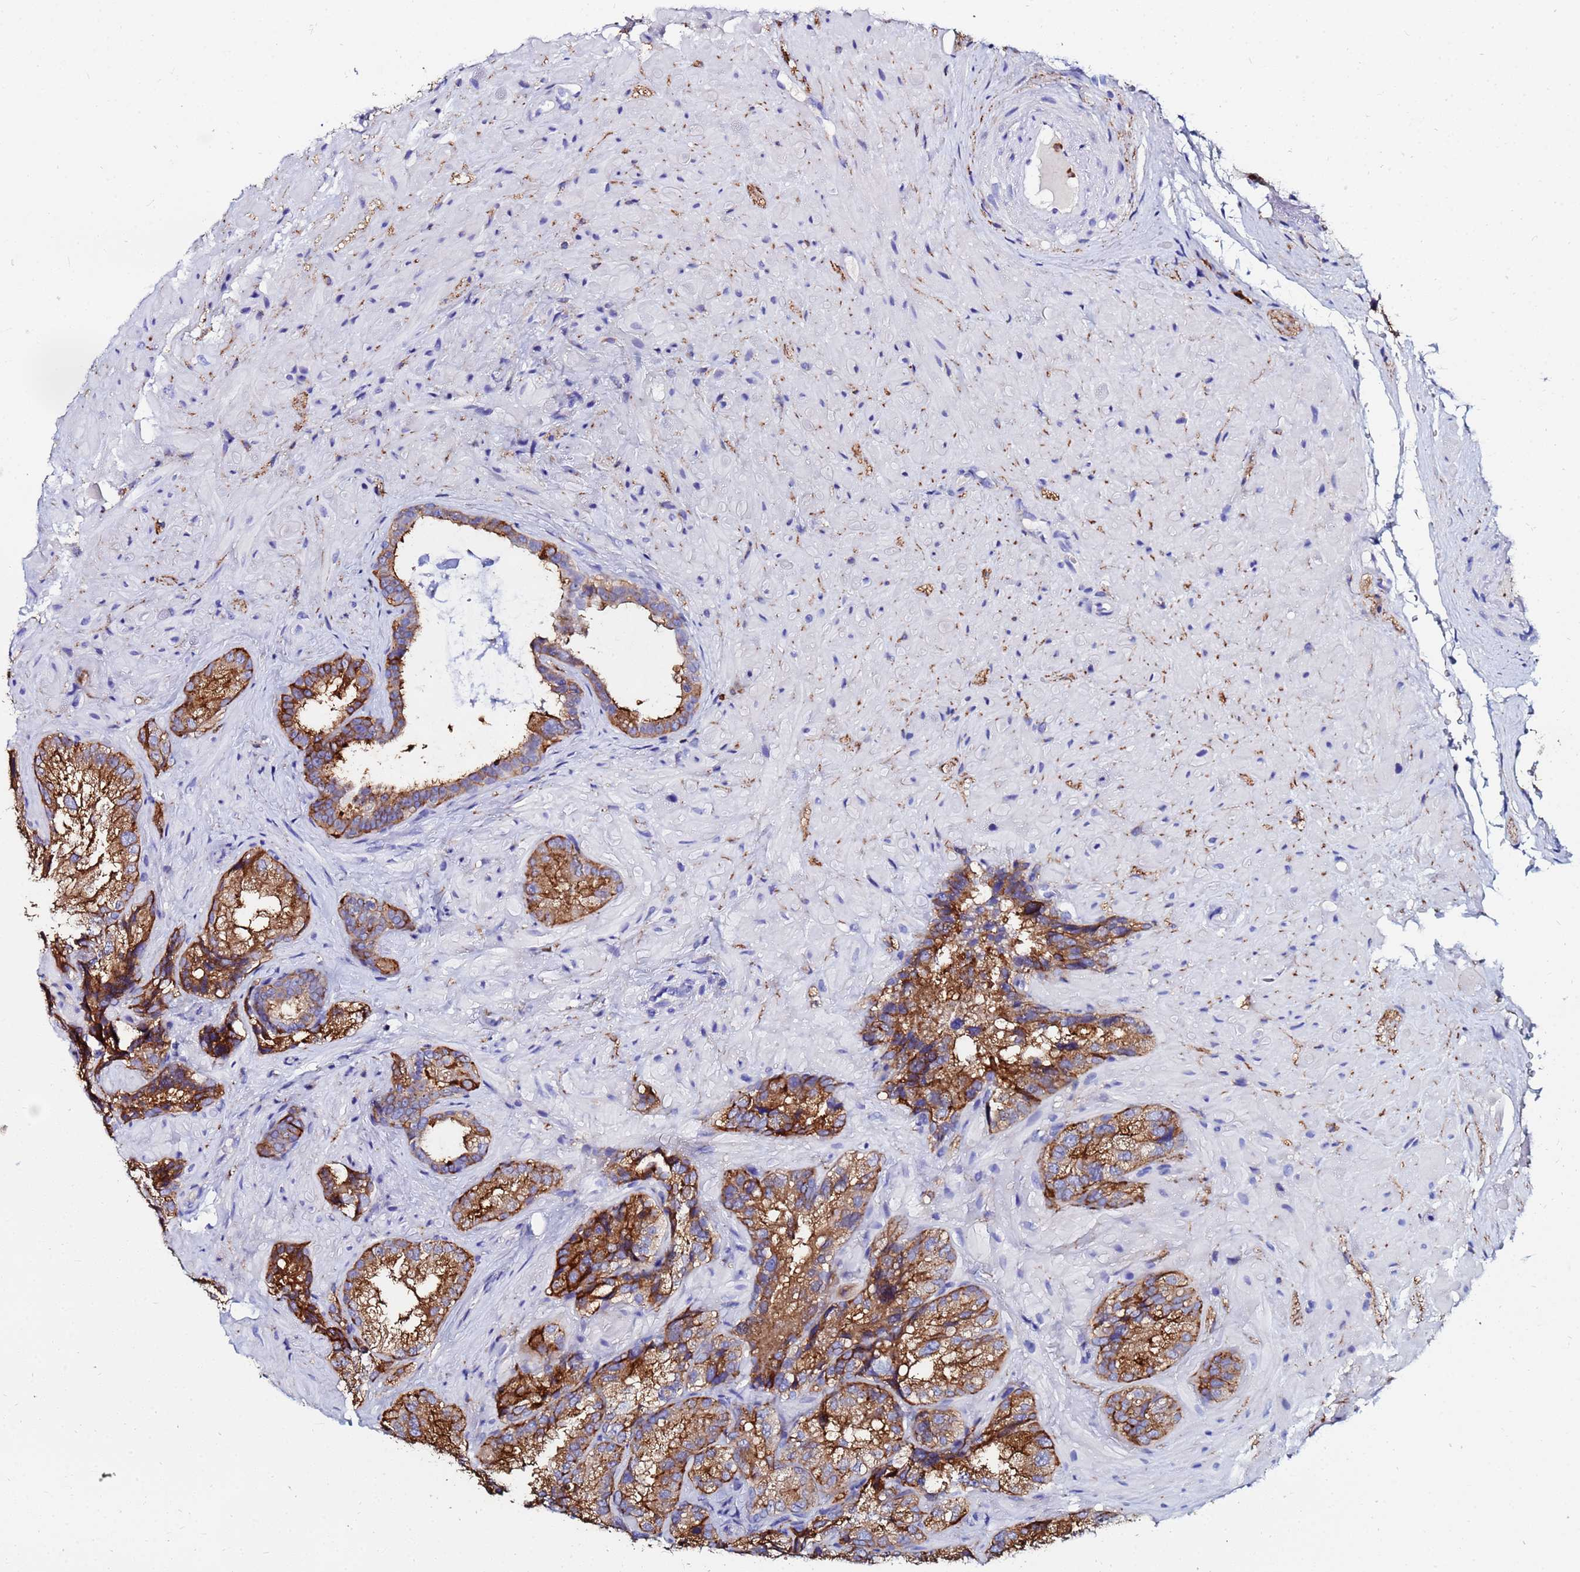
{"staining": {"intensity": "moderate", "quantity": ">75%", "location": "cytoplasmic/membranous"}, "tissue": "seminal vesicle", "cell_type": "Glandular cells", "image_type": "normal", "snomed": [{"axis": "morphology", "description": "Normal tissue, NOS"}, {"axis": "topography", "description": "Seminal veicle"}], "caption": "A brown stain highlights moderate cytoplasmic/membranous positivity of a protein in glandular cells of benign human seminal vesicle.", "gene": "BASP1", "patient": {"sex": "male", "age": 58}}